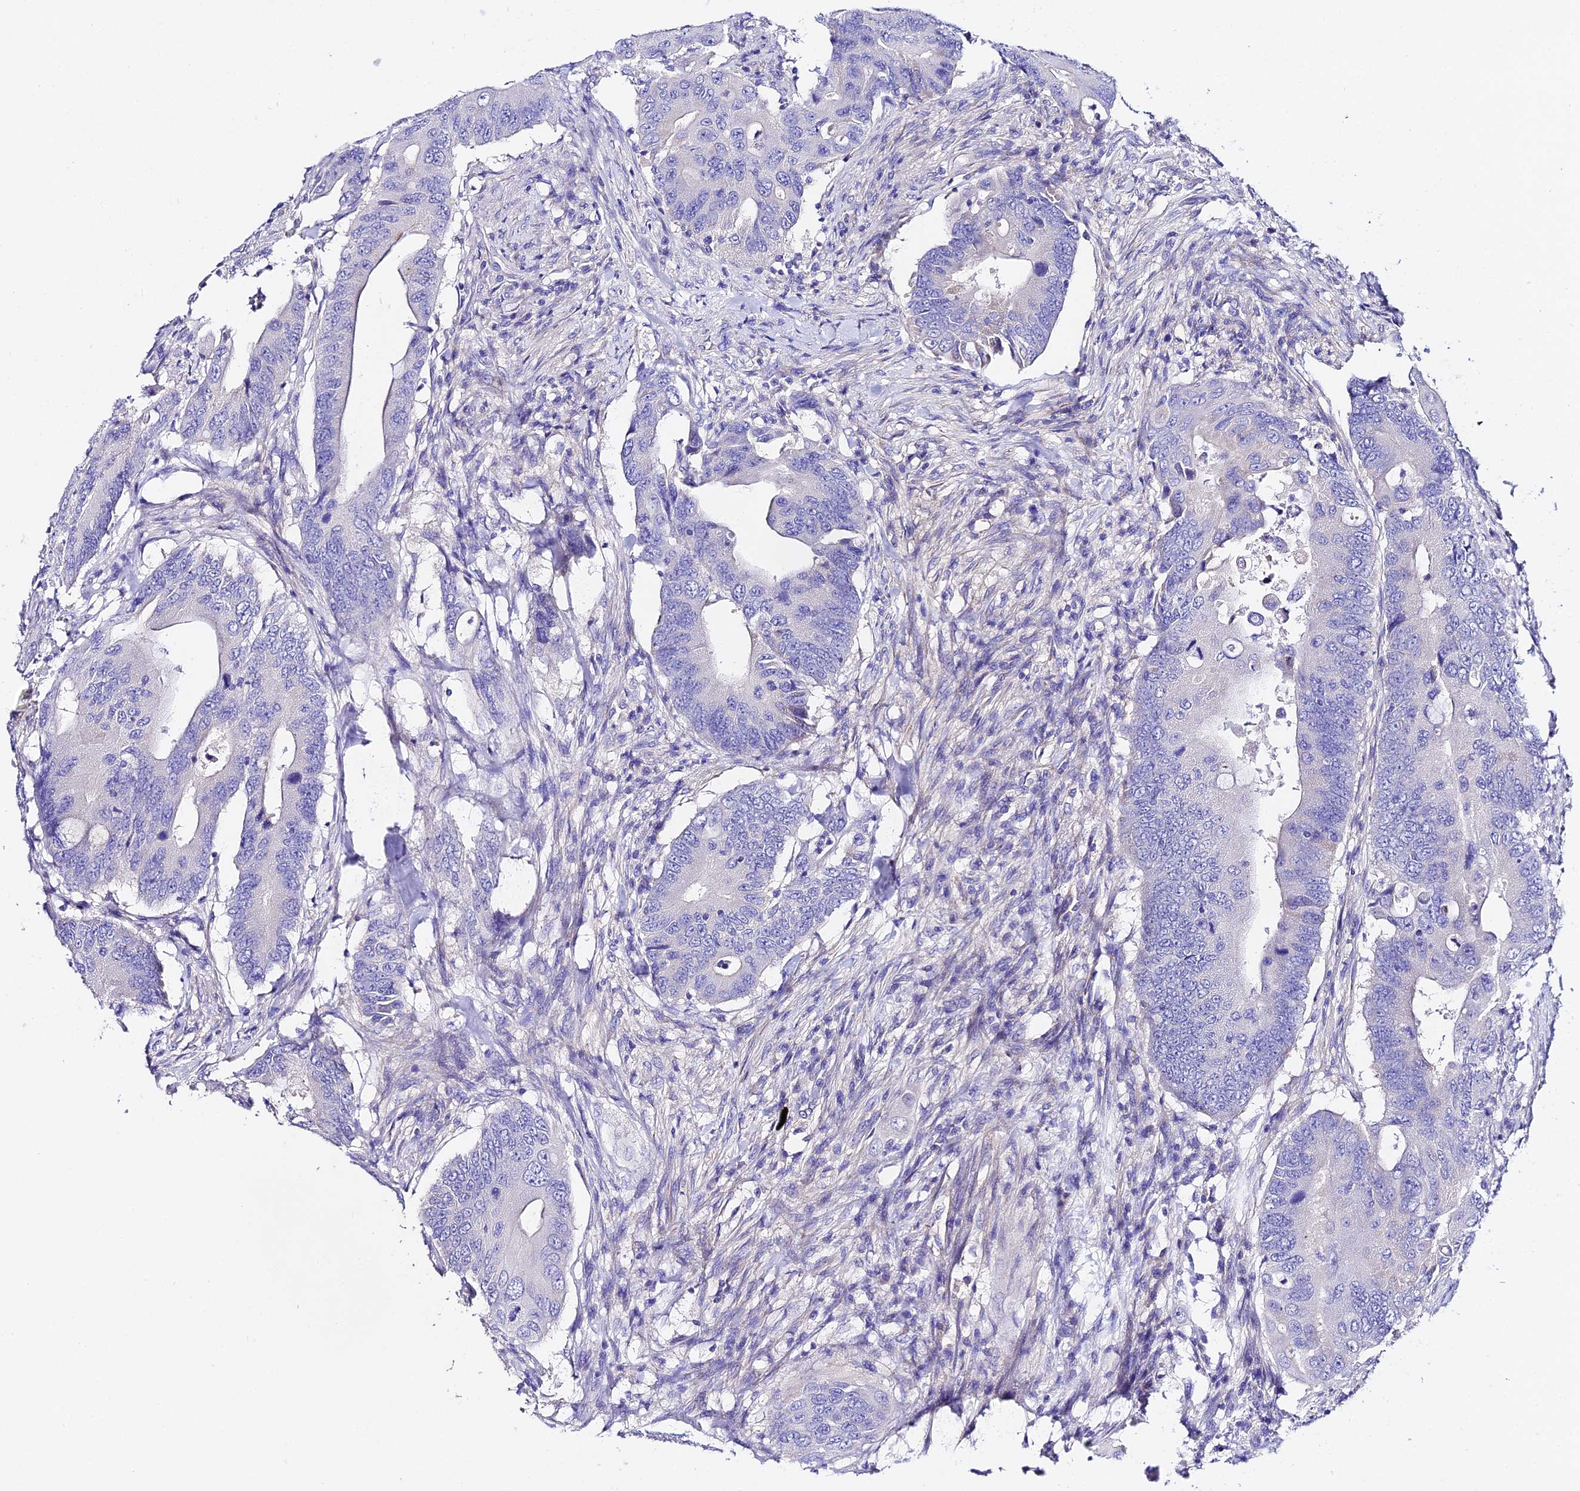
{"staining": {"intensity": "negative", "quantity": "none", "location": "none"}, "tissue": "colorectal cancer", "cell_type": "Tumor cells", "image_type": "cancer", "snomed": [{"axis": "morphology", "description": "Adenocarcinoma, NOS"}, {"axis": "topography", "description": "Colon"}], "caption": "IHC photomicrograph of adenocarcinoma (colorectal) stained for a protein (brown), which reveals no staining in tumor cells.", "gene": "TMEM117", "patient": {"sex": "male", "age": 71}}